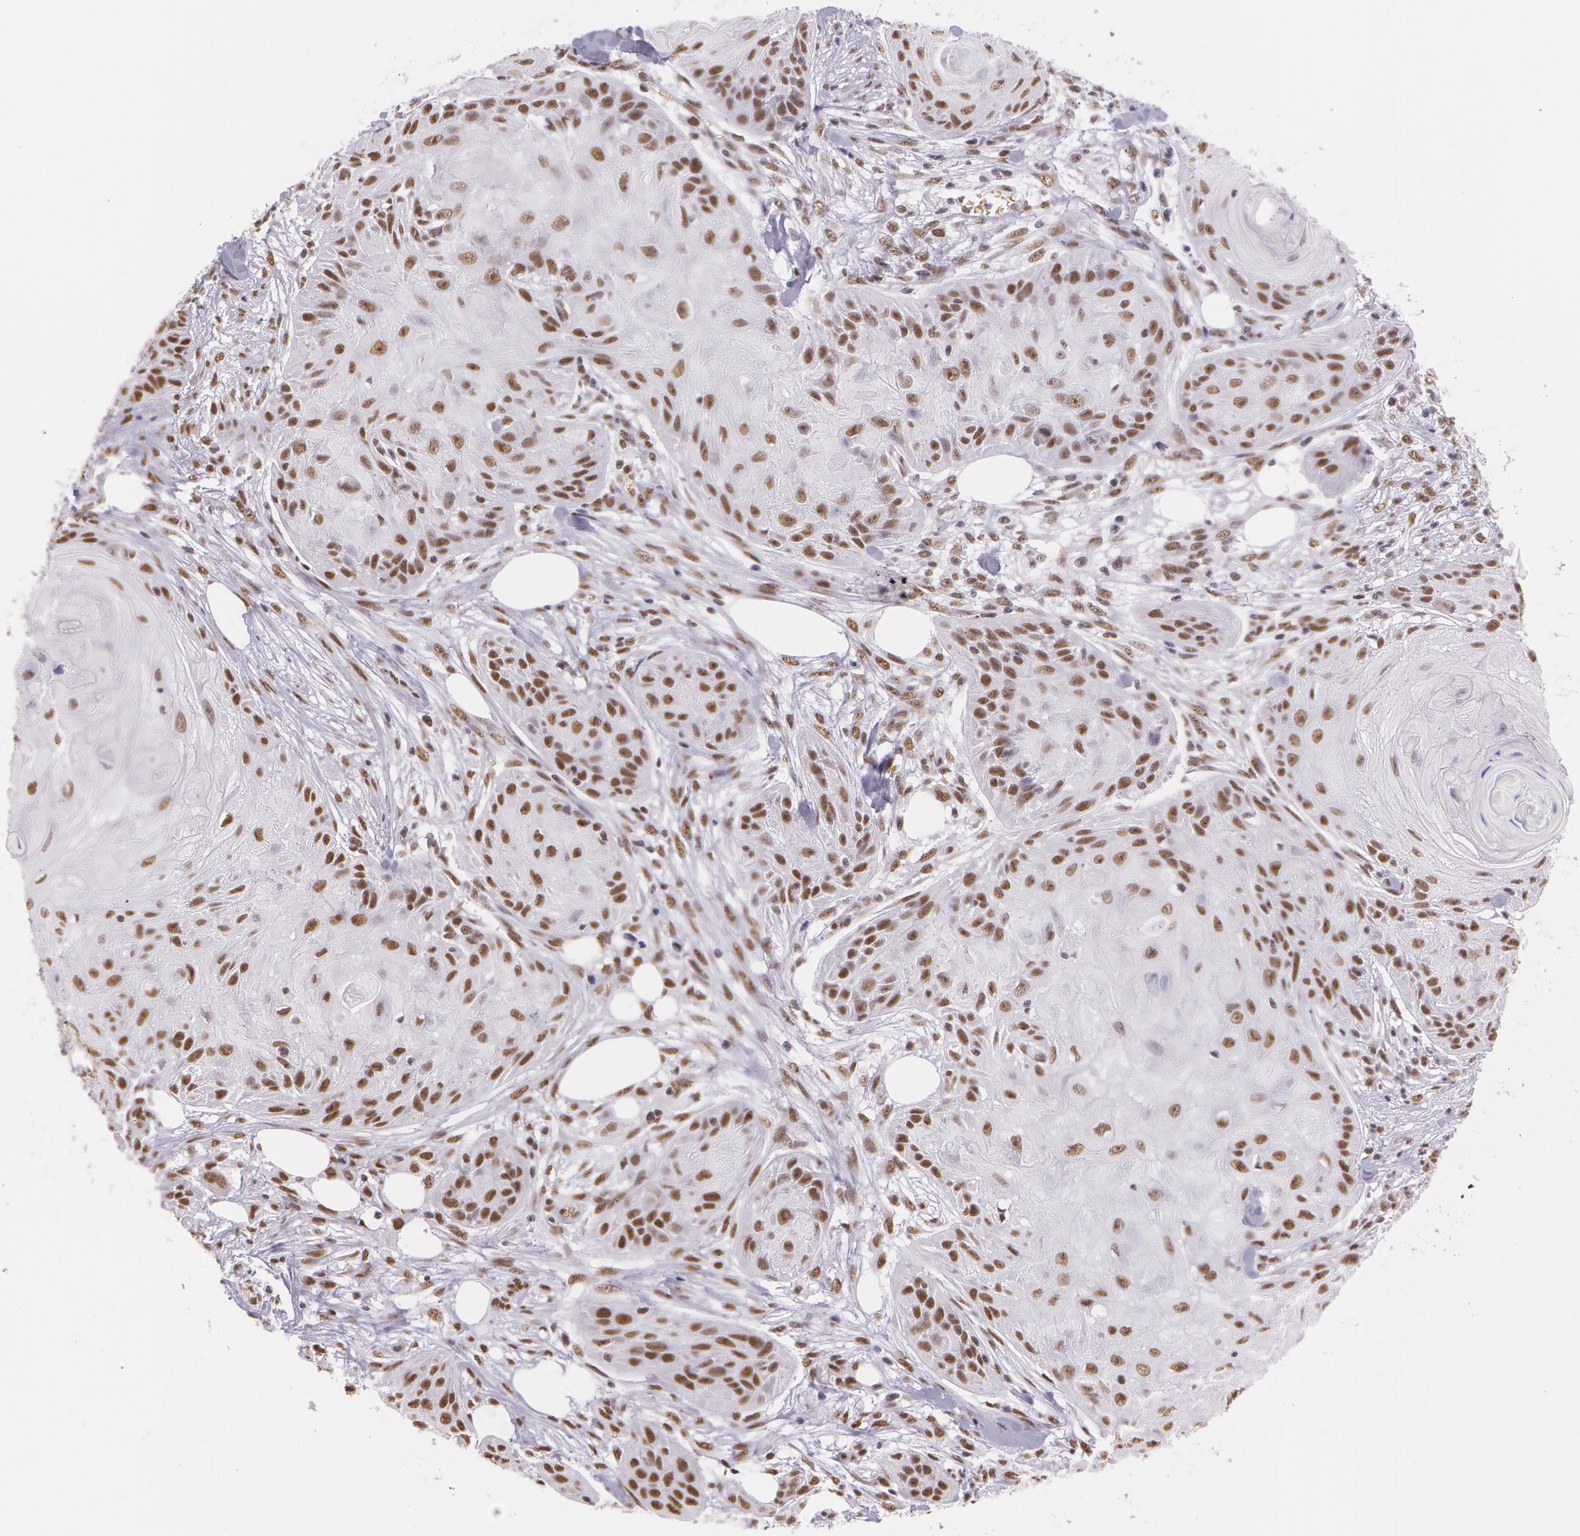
{"staining": {"intensity": "moderate", "quantity": ">75%", "location": "nuclear"}, "tissue": "skin cancer", "cell_type": "Tumor cells", "image_type": "cancer", "snomed": [{"axis": "morphology", "description": "Squamous cell carcinoma, NOS"}, {"axis": "topography", "description": "Skin"}], "caption": "Immunohistochemical staining of skin squamous cell carcinoma exhibits medium levels of moderate nuclear protein expression in approximately >75% of tumor cells.", "gene": "NBN", "patient": {"sex": "female", "age": 88}}